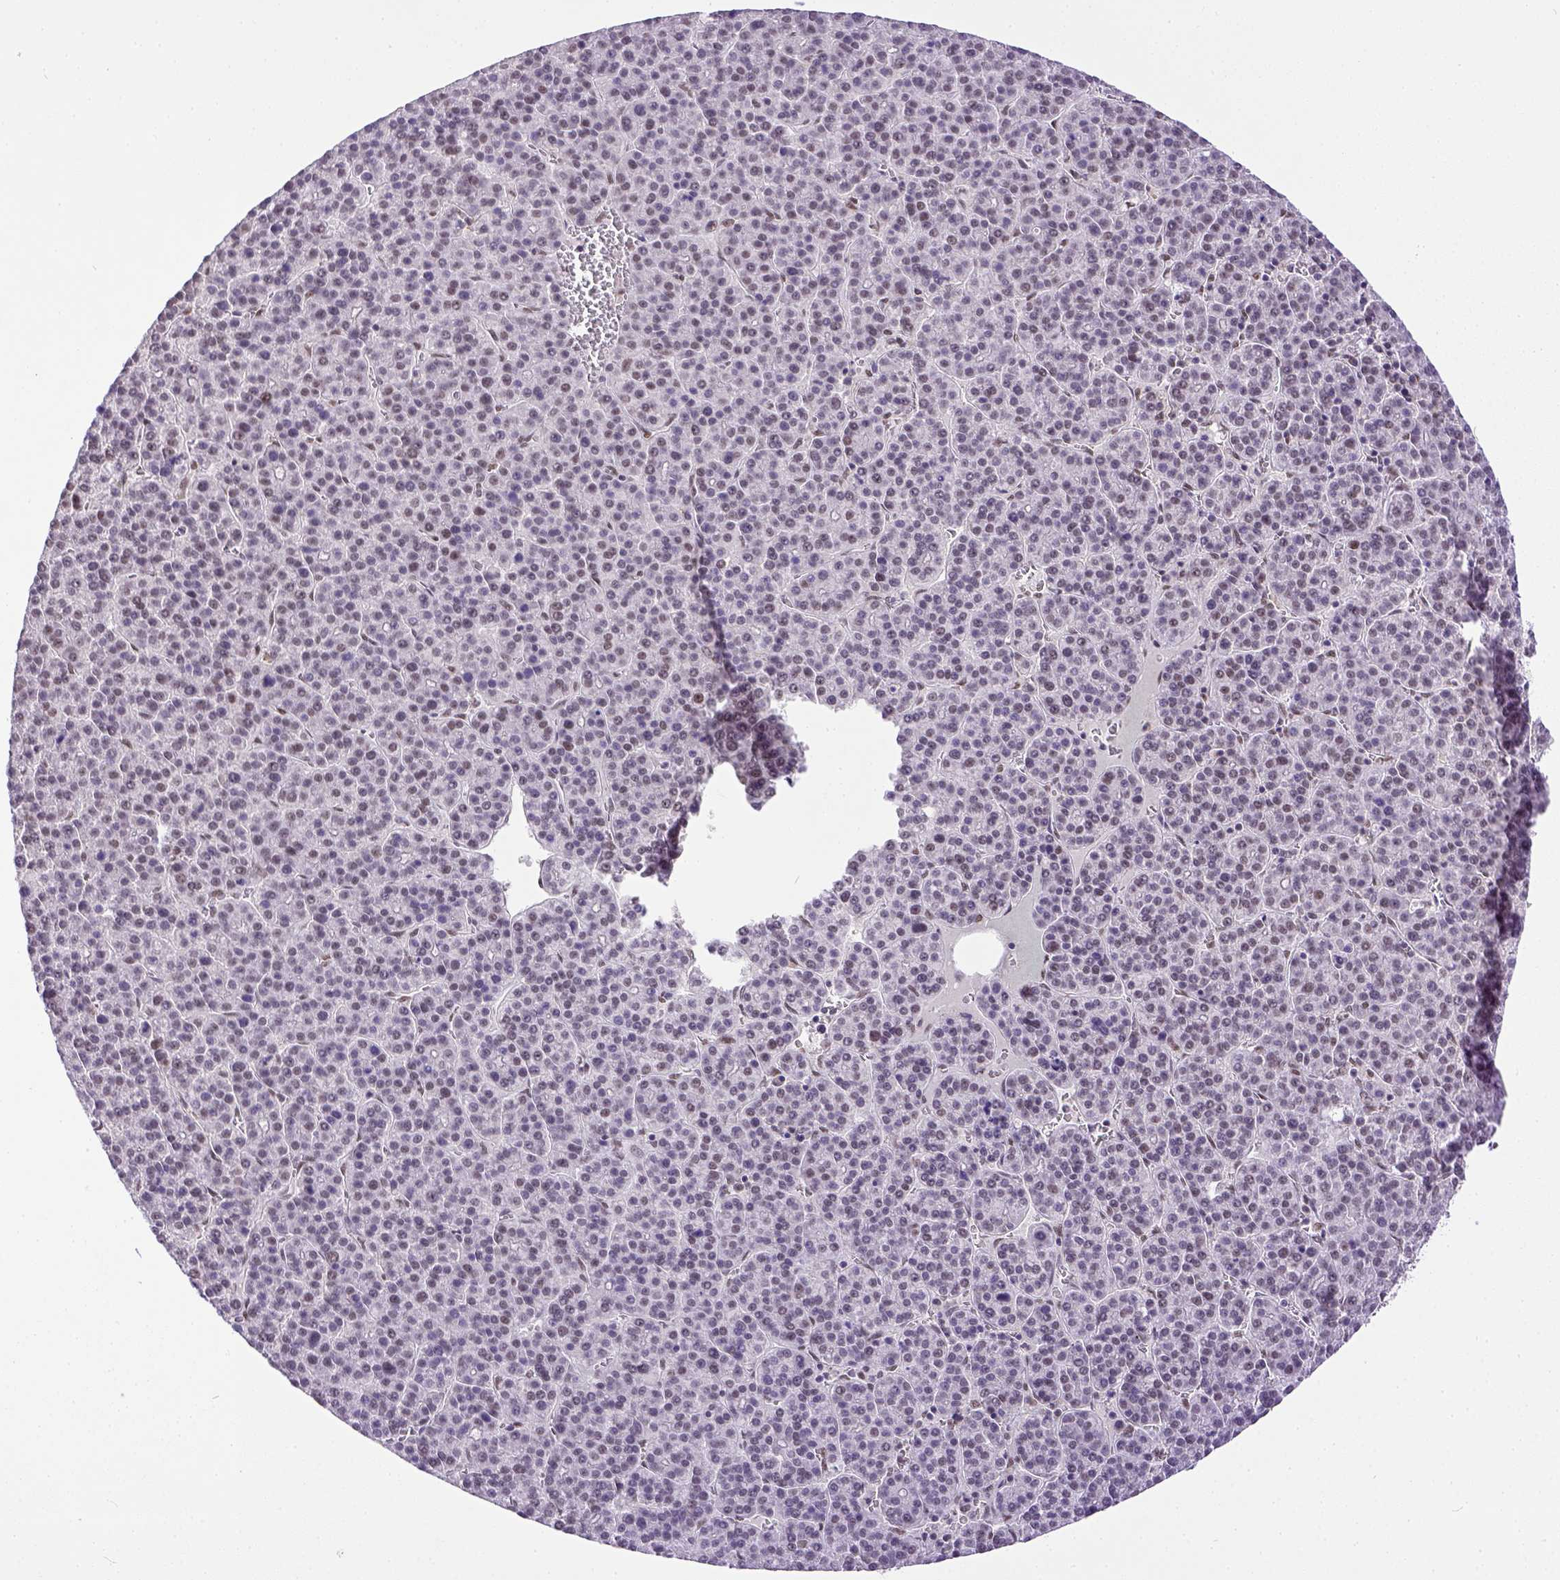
{"staining": {"intensity": "weak", "quantity": "<25%", "location": "nuclear"}, "tissue": "liver cancer", "cell_type": "Tumor cells", "image_type": "cancer", "snomed": [{"axis": "morphology", "description": "Carcinoma, Hepatocellular, NOS"}, {"axis": "topography", "description": "Liver"}], "caption": "DAB (3,3'-diaminobenzidine) immunohistochemical staining of liver cancer (hepatocellular carcinoma) exhibits no significant positivity in tumor cells.", "gene": "ERCC1", "patient": {"sex": "female", "age": 58}}